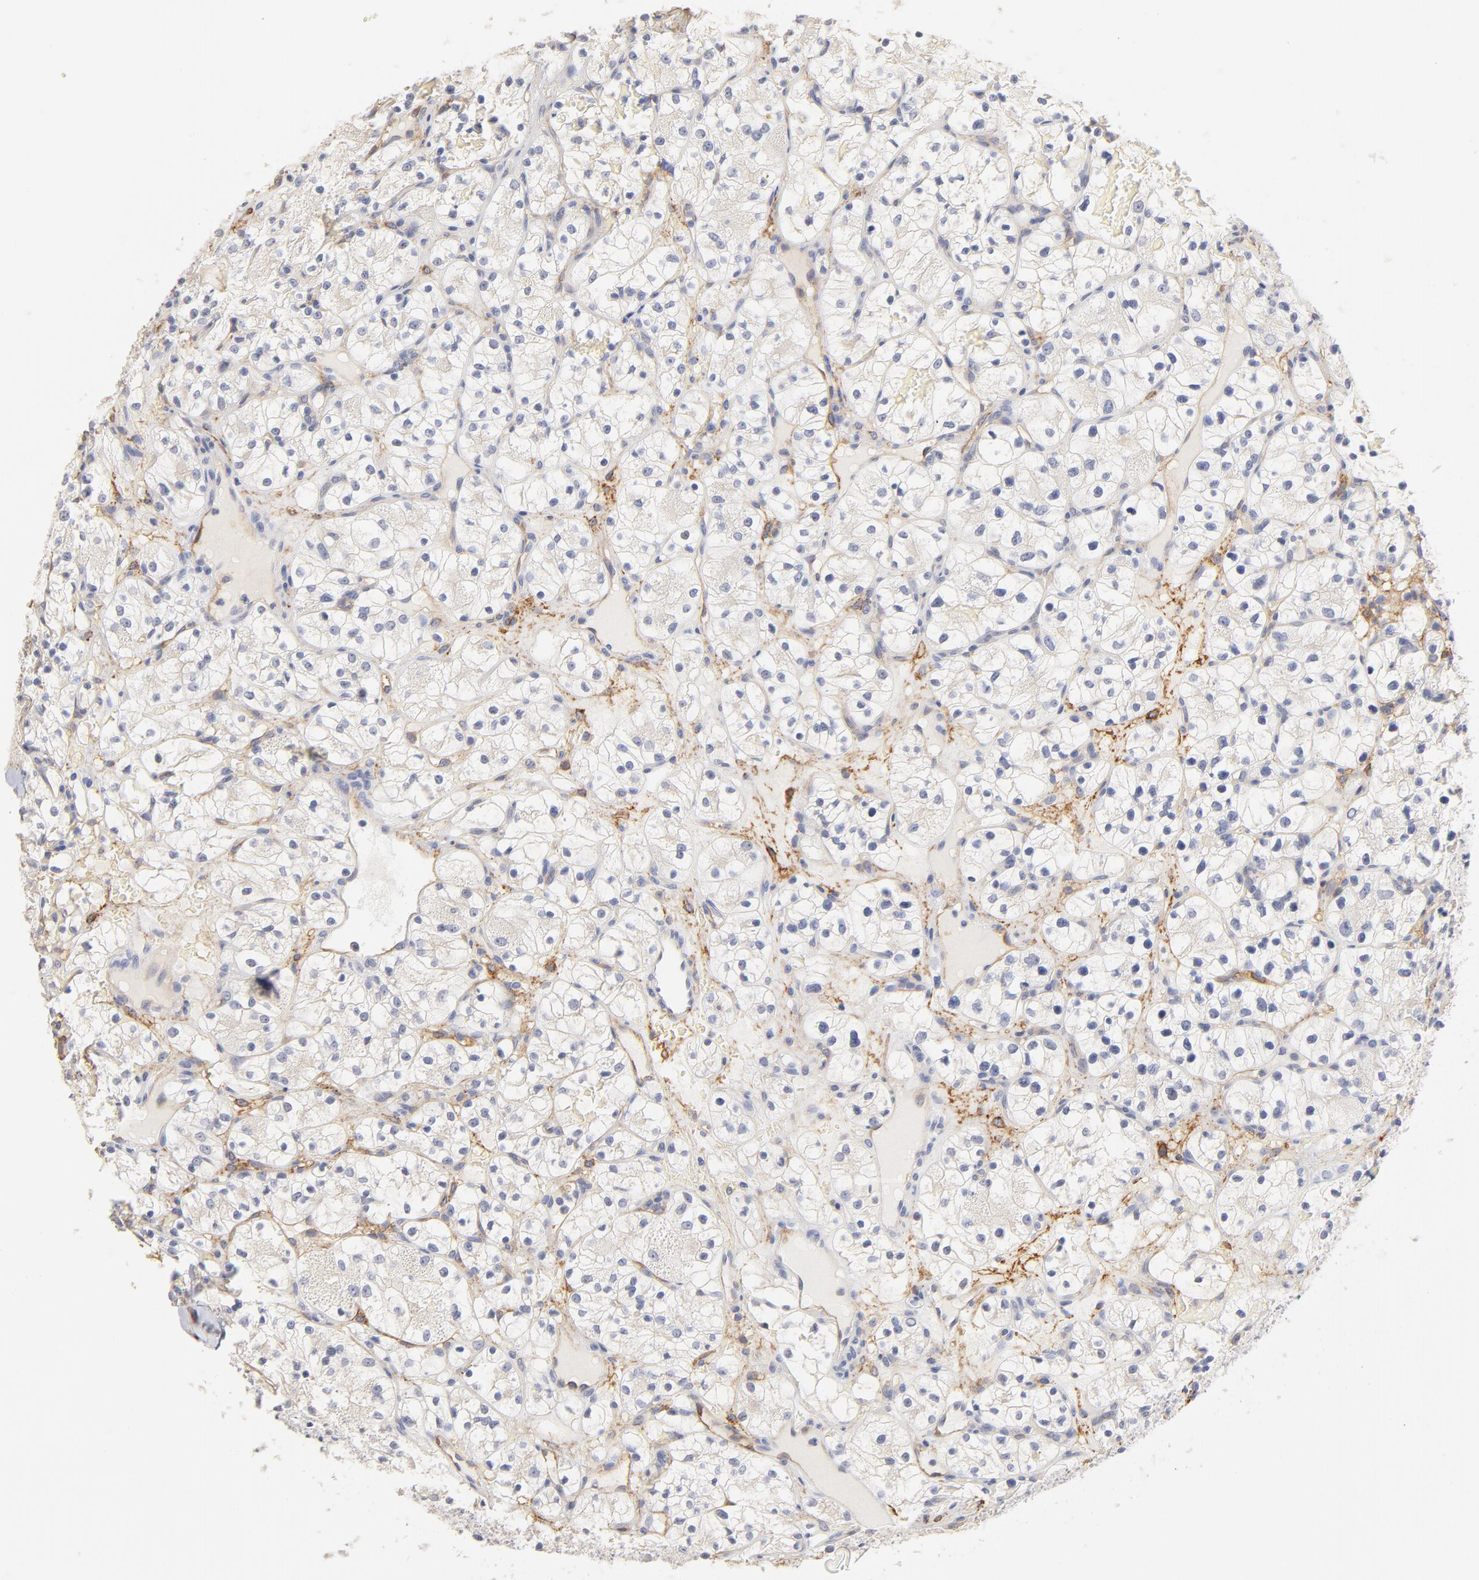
{"staining": {"intensity": "negative", "quantity": "none", "location": "none"}, "tissue": "renal cancer", "cell_type": "Tumor cells", "image_type": "cancer", "snomed": [{"axis": "morphology", "description": "Adenocarcinoma, NOS"}, {"axis": "topography", "description": "Kidney"}], "caption": "Immunohistochemistry of human renal cancer displays no positivity in tumor cells.", "gene": "ITGA8", "patient": {"sex": "female", "age": 60}}